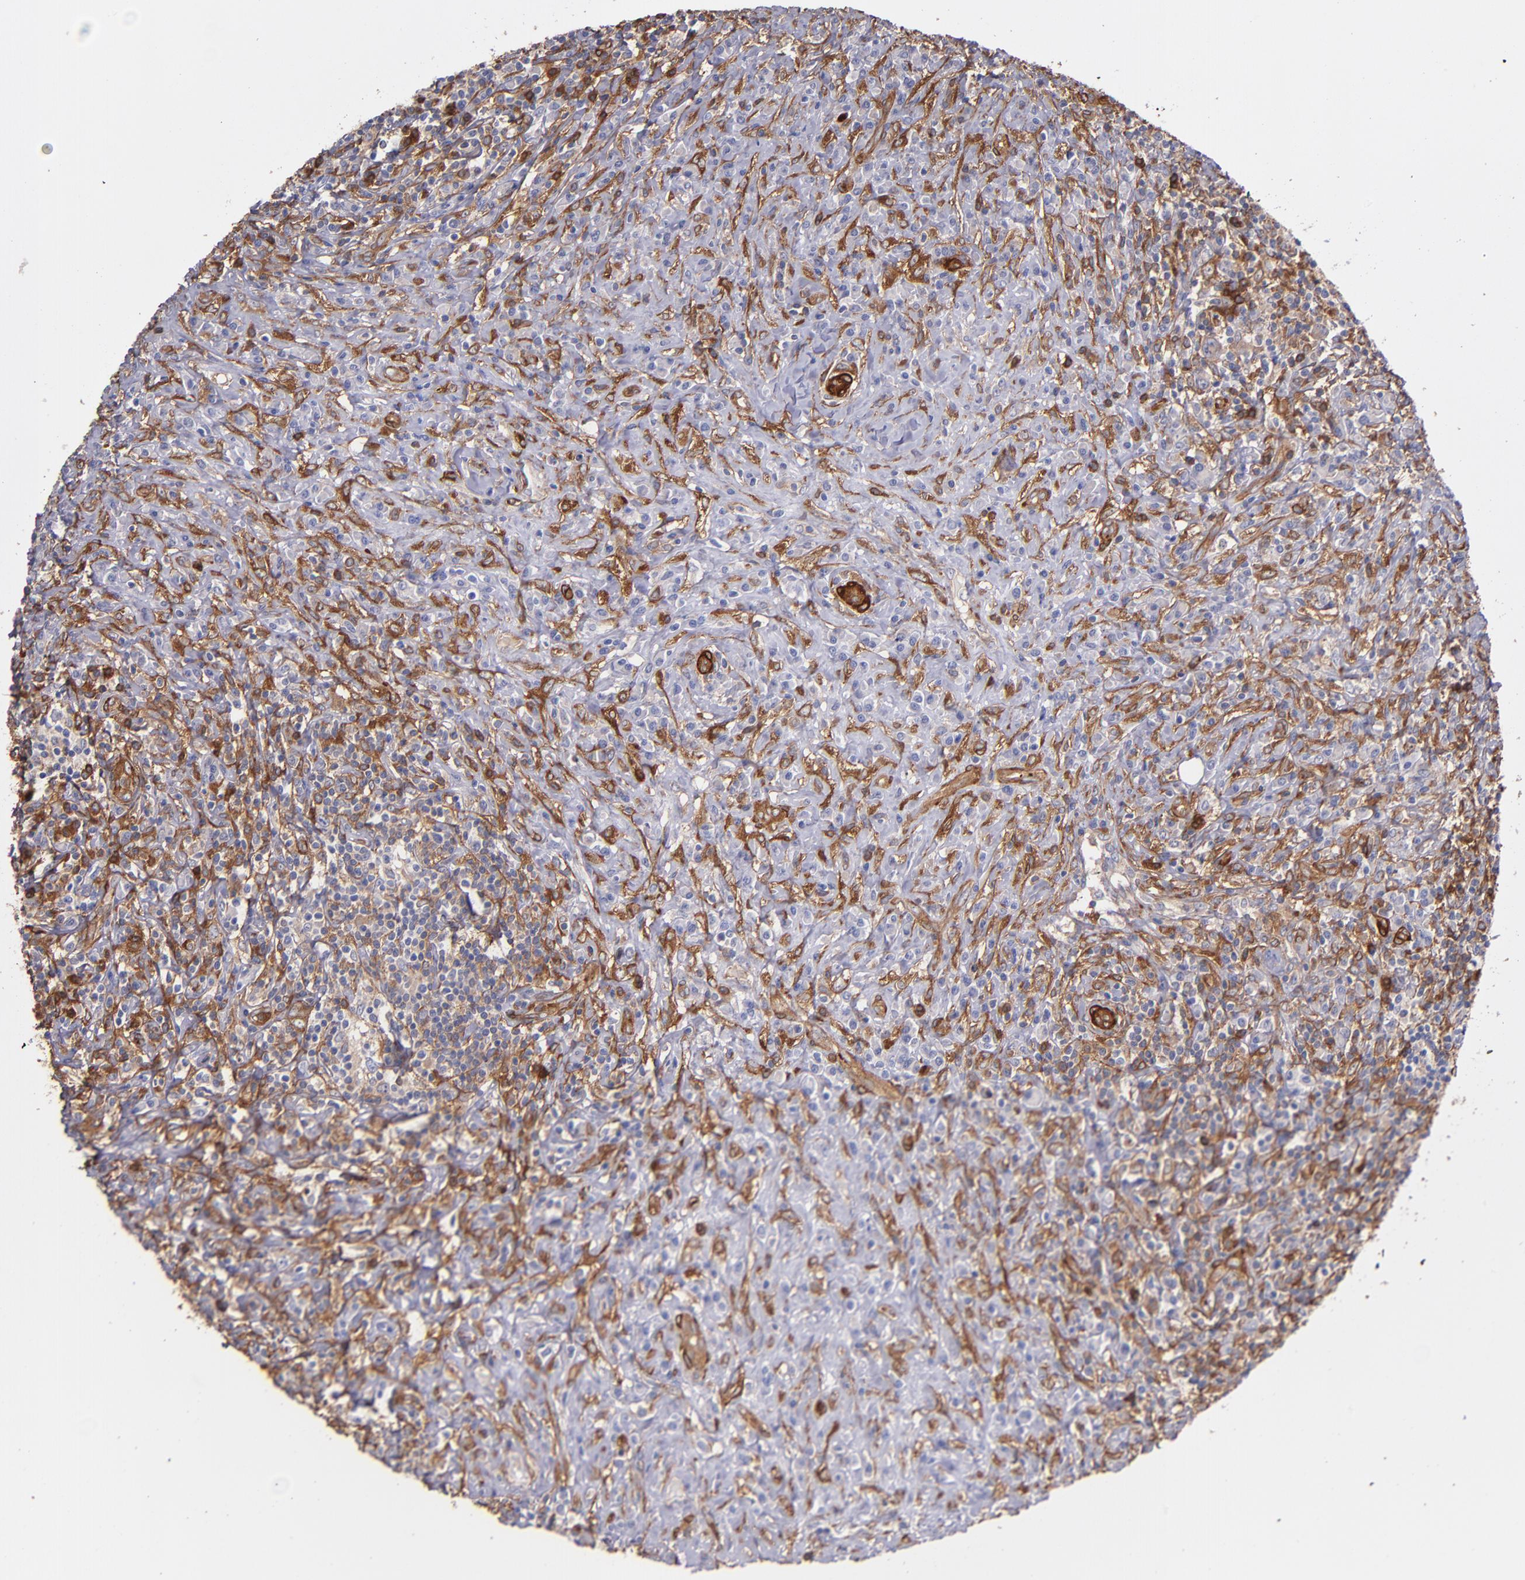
{"staining": {"intensity": "moderate", "quantity": "<25%", "location": "cytoplasmic/membranous"}, "tissue": "lymphoma", "cell_type": "Tumor cells", "image_type": "cancer", "snomed": [{"axis": "morphology", "description": "Hodgkin's disease, NOS"}, {"axis": "topography", "description": "Lymph node"}], "caption": "A photomicrograph of human lymphoma stained for a protein displays moderate cytoplasmic/membranous brown staining in tumor cells.", "gene": "VCL", "patient": {"sex": "female", "age": 25}}